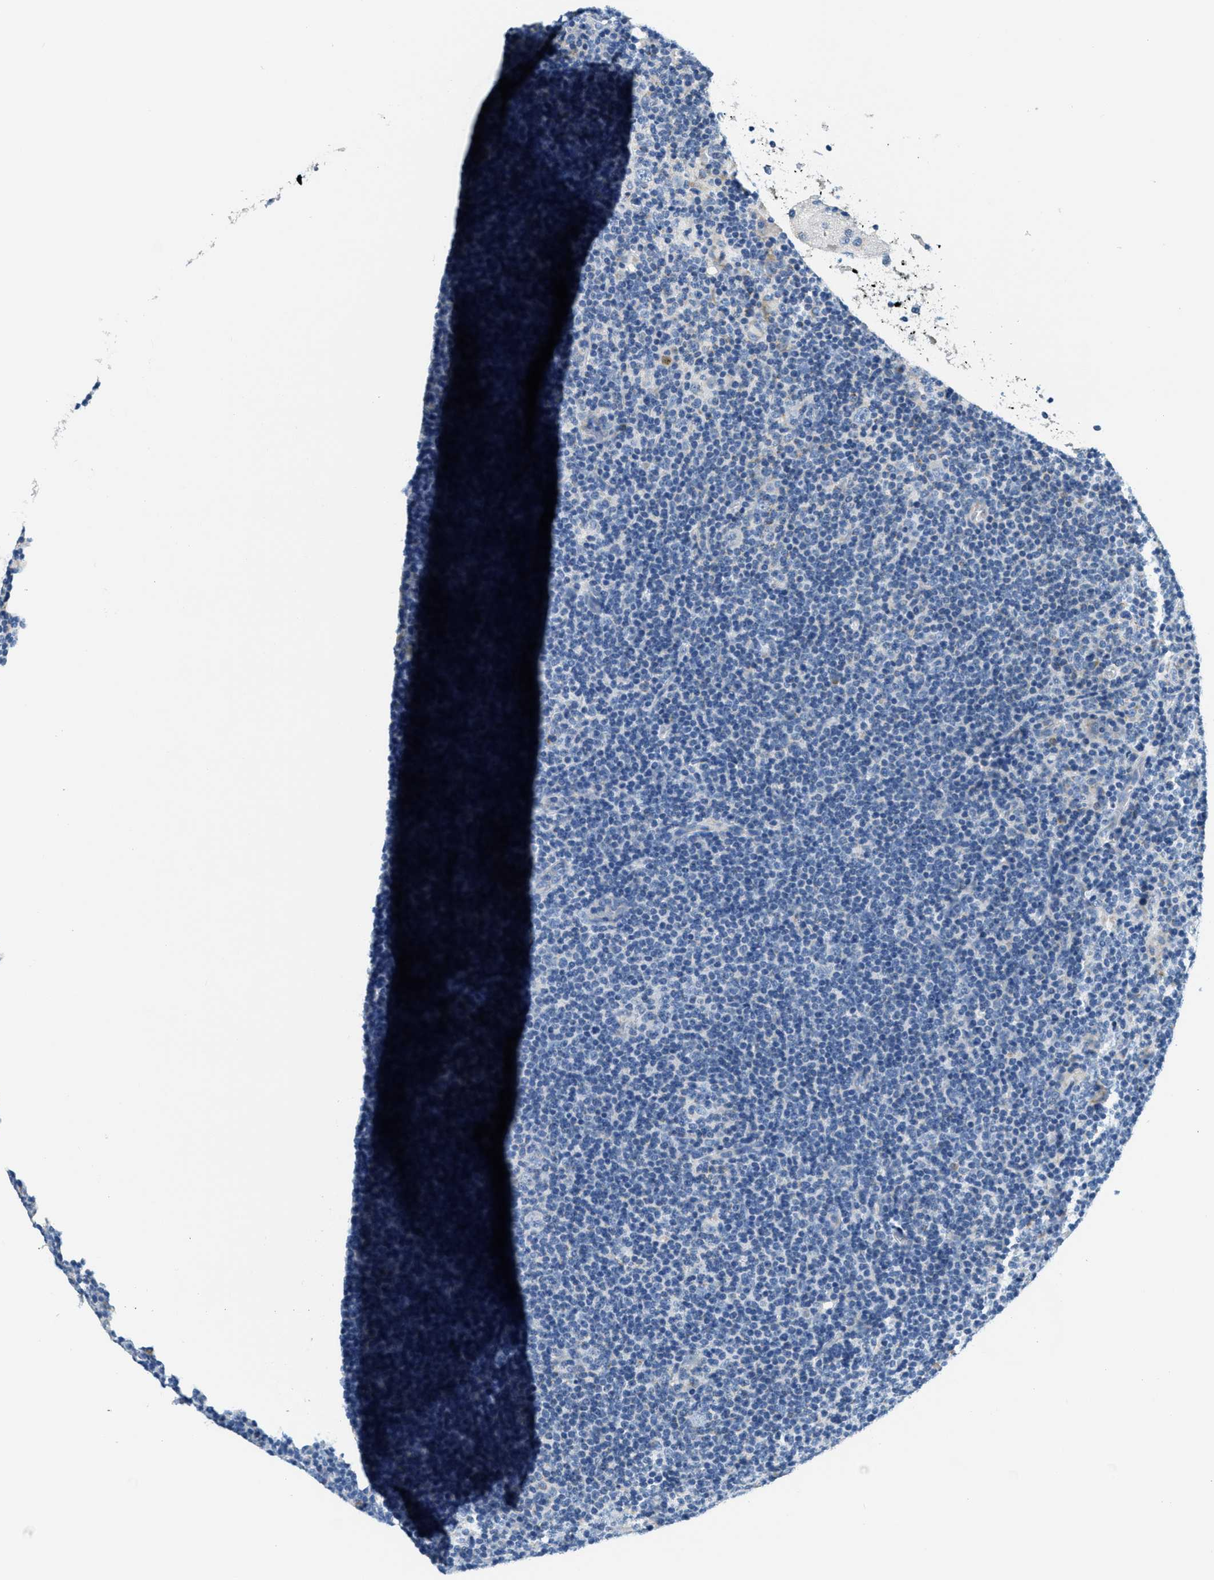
{"staining": {"intensity": "negative", "quantity": "none", "location": "none"}, "tissue": "lymphoma", "cell_type": "Tumor cells", "image_type": "cancer", "snomed": [{"axis": "morphology", "description": "Hodgkin's disease, NOS"}, {"axis": "topography", "description": "Lymph node"}], "caption": "DAB (3,3'-diaminobenzidine) immunohistochemical staining of lymphoma demonstrates no significant staining in tumor cells.", "gene": "CA4", "patient": {"sex": "female", "age": 57}}